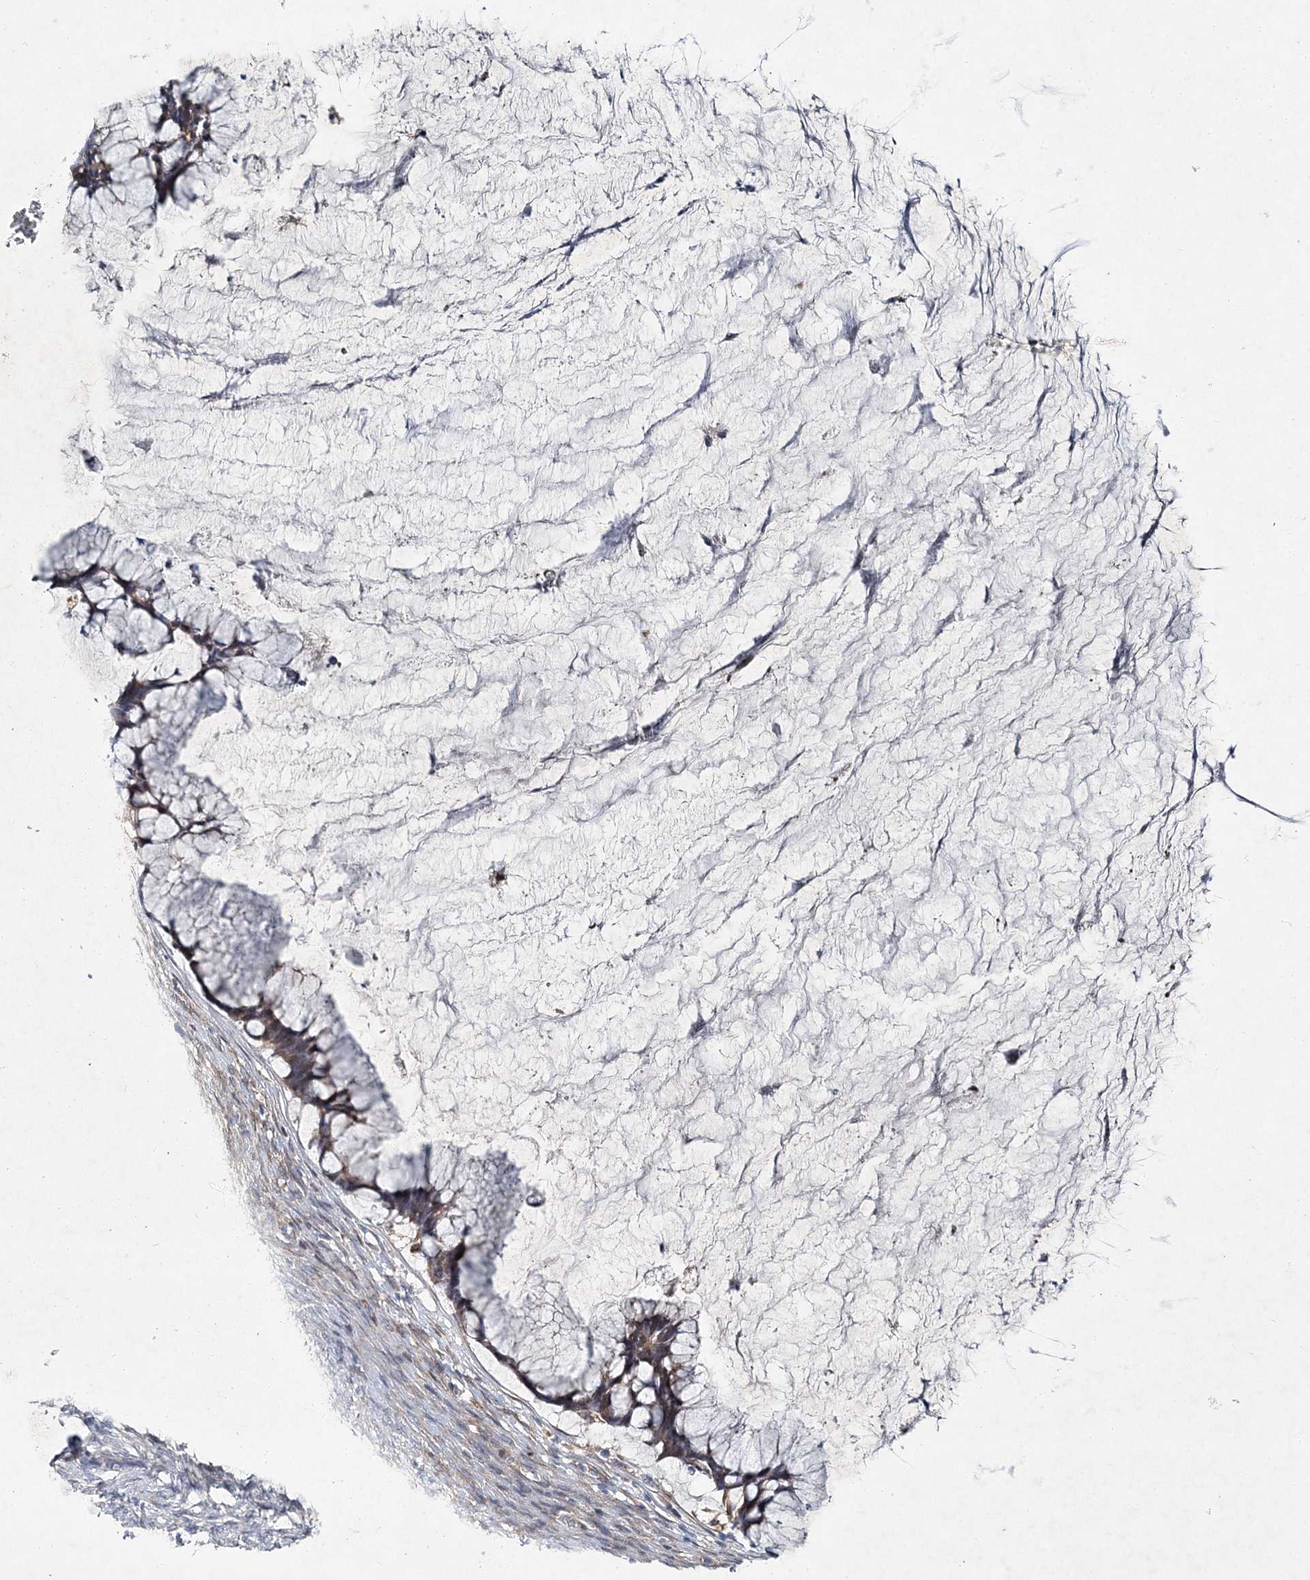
{"staining": {"intensity": "weak", "quantity": ">75%", "location": "cytoplasmic/membranous"}, "tissue": "ovarian cancer", "cell_type": "Tumor cells", "image_type": "cancer", "snomed": [{"axis": "morphology", "description": "Cystadenocarcinoma, mucinous, NOS"}, {"axis": "topography", "description": "Ovary"}], "caption": "Immunohistochemical staining of ovarian cancer exhibits low levels of weak cytoplasmic/membranous protein positivity in approximately >75% of tumor cells.", "gene": "SPOPL", "patient": {"sex": "female", "age": 42}}